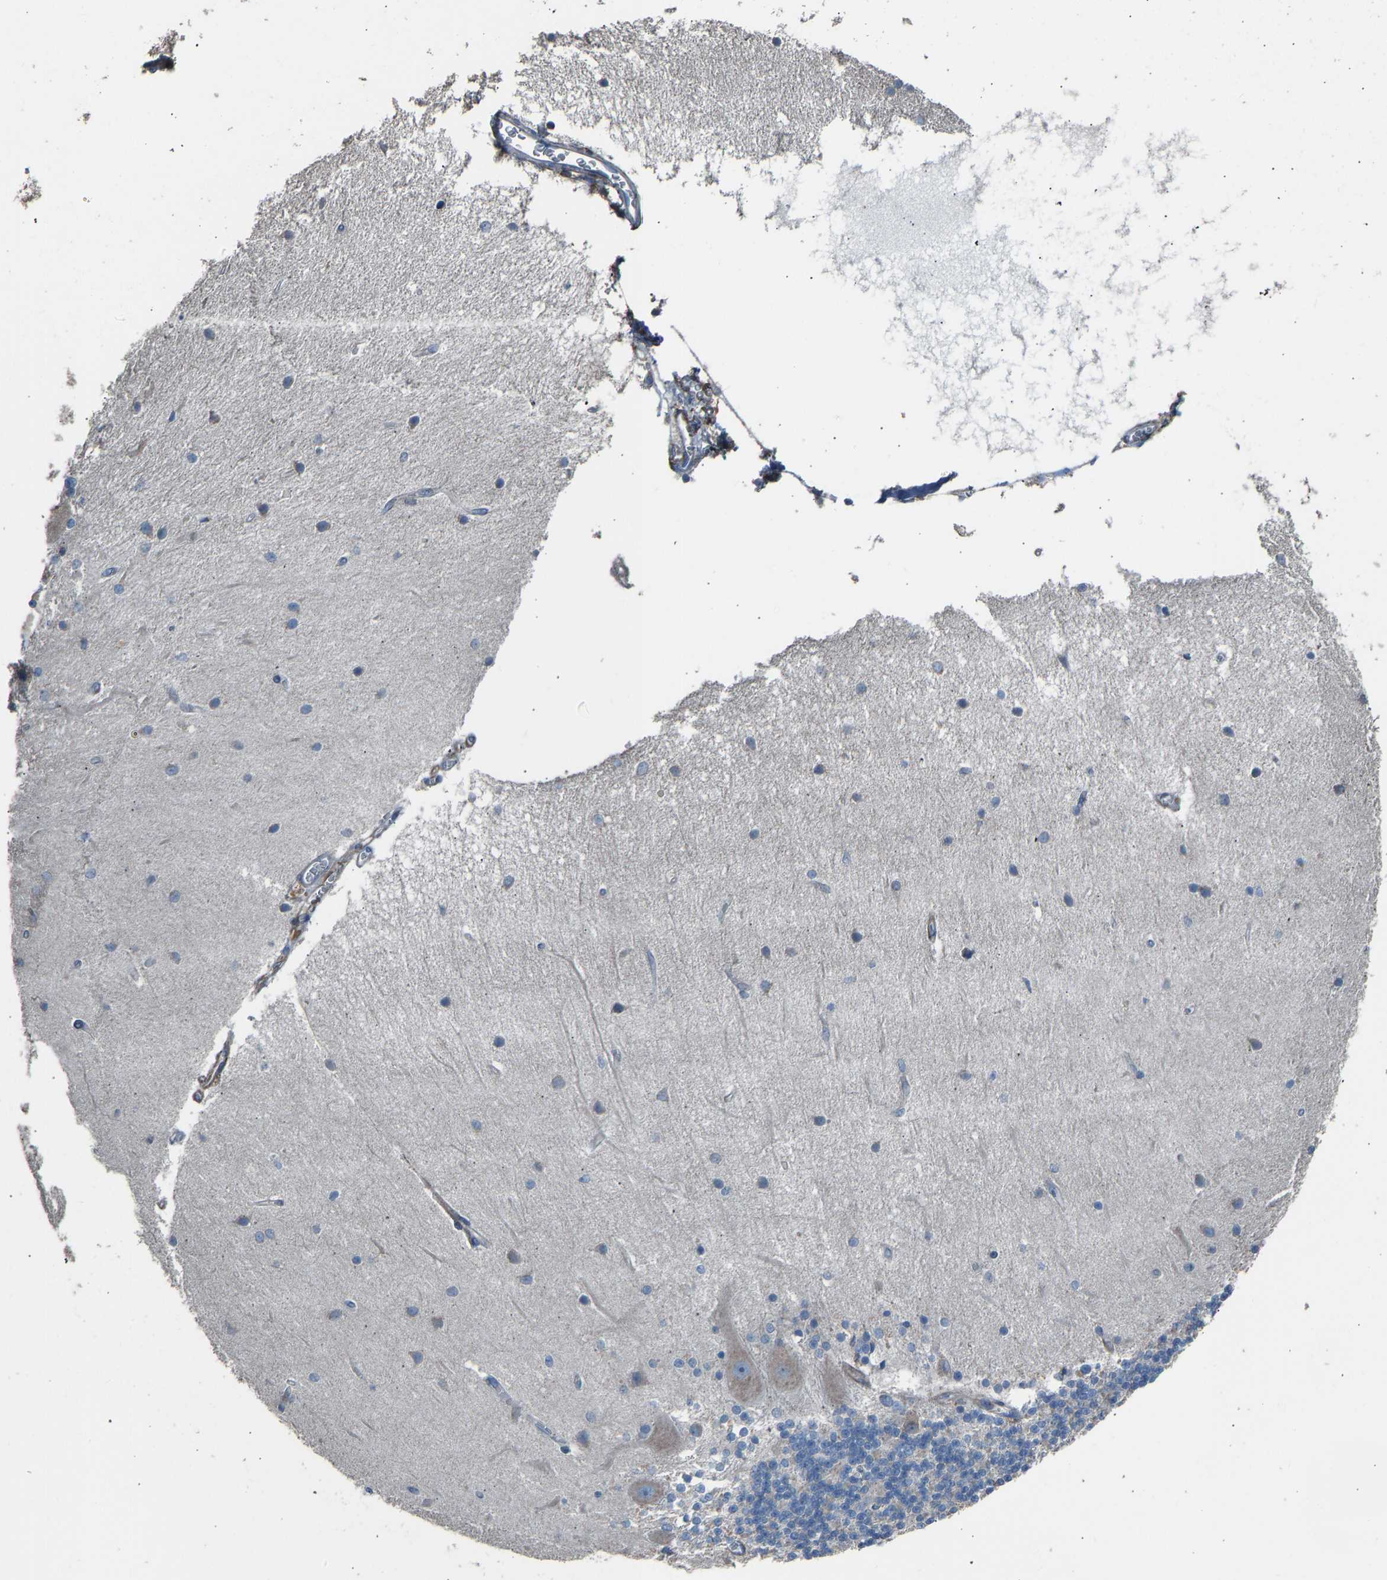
{"staining": {"intensity": "negative", "quantity": "none", "location": "none"}, "tissue": "cerebellum", "cell_type": "Cells in granular layer", "image_type": "normal", "snomed": [{"axis": "morphology", "description": "Normal tissue, NOS"}, {"axis": "topography", "description": "Cerebellum"}], "caption": "Human cerebellum stained for a protein using IHC shows no expression in cells in granular layer.", "gene": "TGFBR3", "patient": {"sex": "female", "age": 54}}